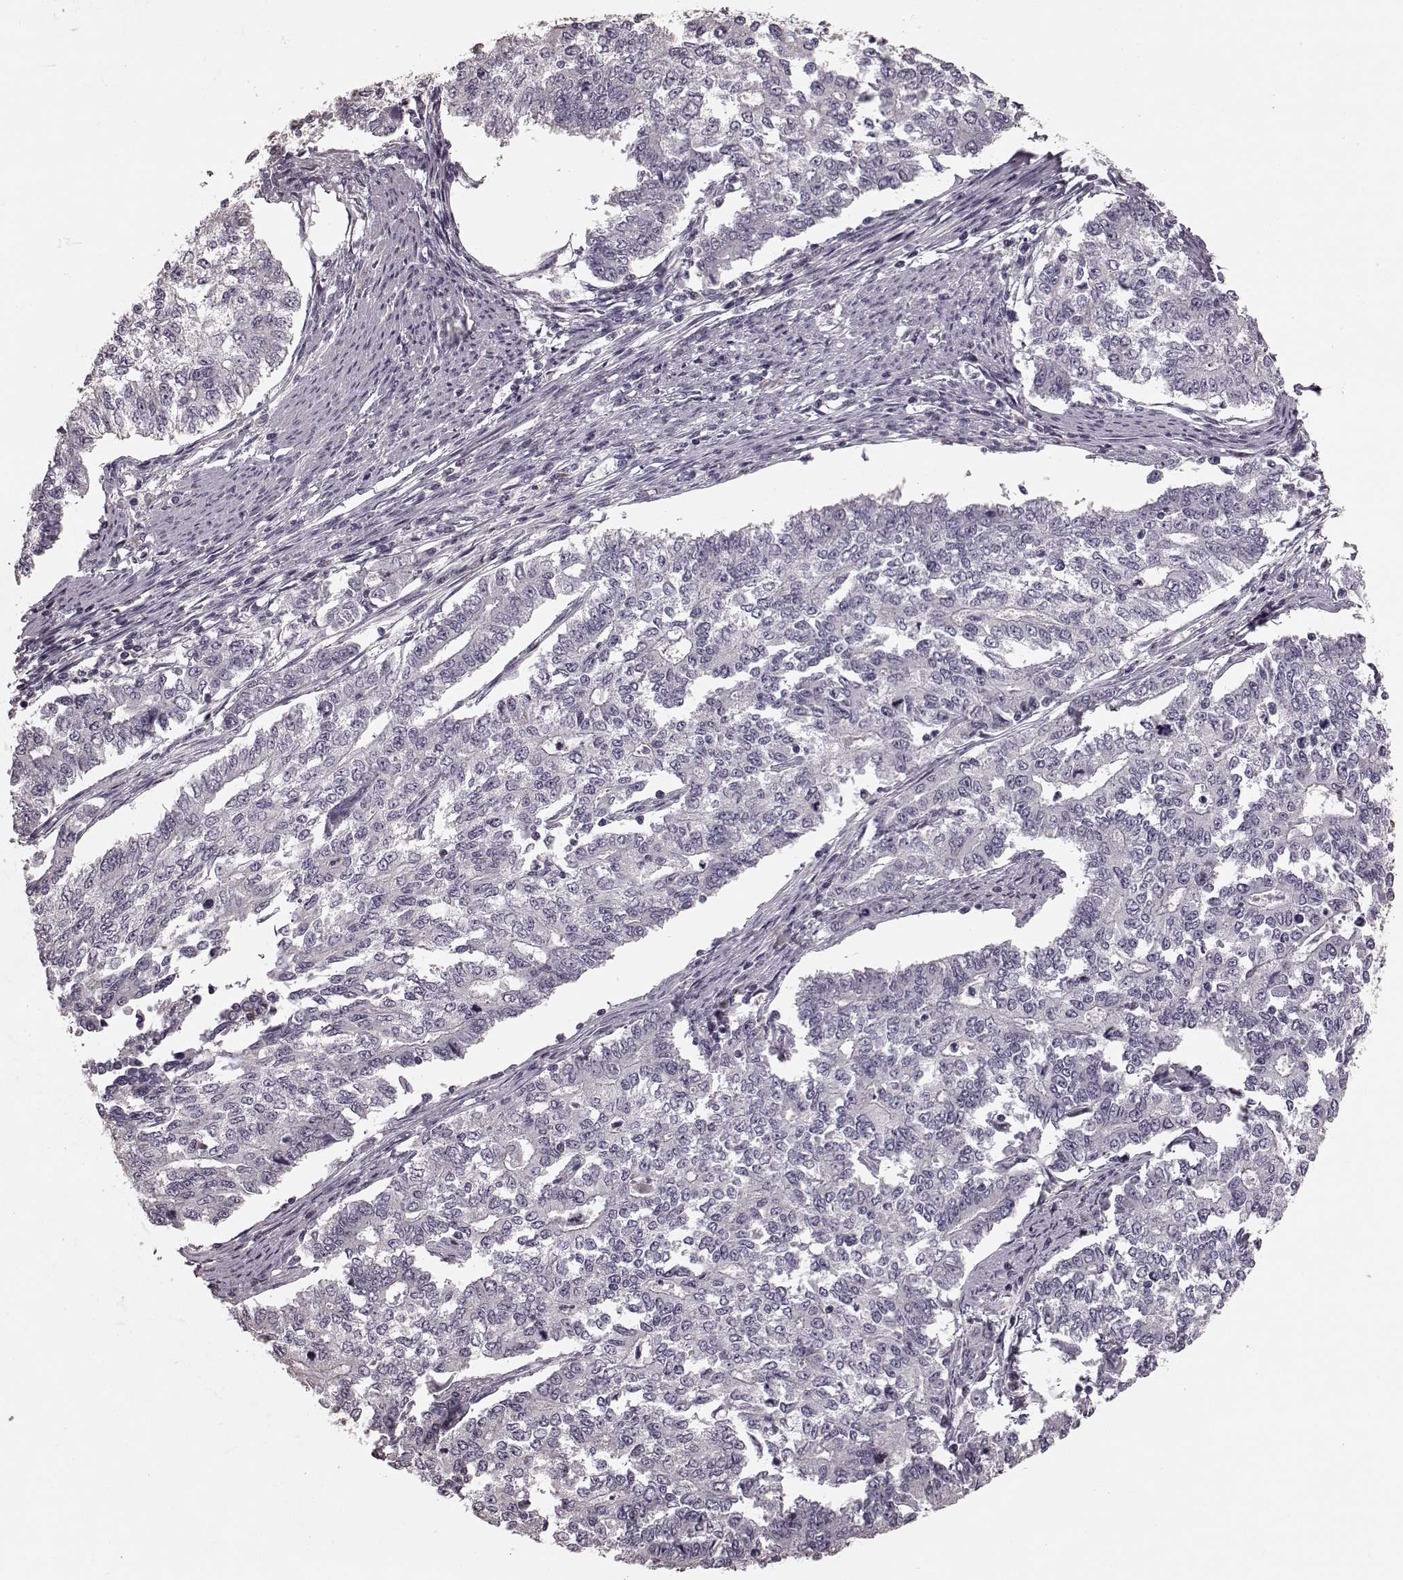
{"staining": {"intensity": "negative", "quantity": "none", "location": "none"}, "tissue": "endometrial cancer", "cell_type": "Tumor cells", "image_type": "cancer", "snomed": [{"axis": "morphology", "description": "Adenocarcinoma, NOS"}, {"axis": "topography", "description": "Uterus"}], "caption": "DAB (3,3'-diaminobenzidine) immunohistochemical staining of endometrial adenocarcinoma reveals no significant staining in tumor cells.", "gene": "CD28", "patient": {"sex": "female", "age": 59}}